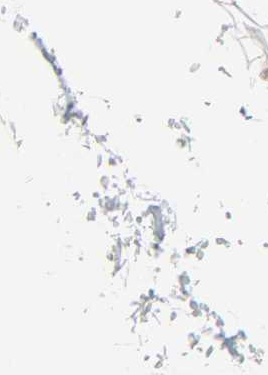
{"staining": {"intensity": "weak", "quantity": "<25%", "location": "nuclear"}, "tissue": "adipose tissue", "cell_type": "Adipocytes", "image_type": "normal", "snomed": [{"axis": "morphology", "description": "Normal tissue, NOS"}, {"axis": "topography", "description": "Soft tissue"}], "caption": "Immunohistochemistry histopathology image of normal adipose tissue: human adipose tissue stained with DAB (3,3'-diaminobenzidine) exhibits no significant protein expression in adipocytes. Brightfield microscopy of immunohistochemistry (IHC) stained with DAB (3,3'-diaminobenzidine) (brown) and hematoxylin (blue), captured at high magnification.", "gene": "ZBTB16", "patient": {"sex": "male", "age": 72}}